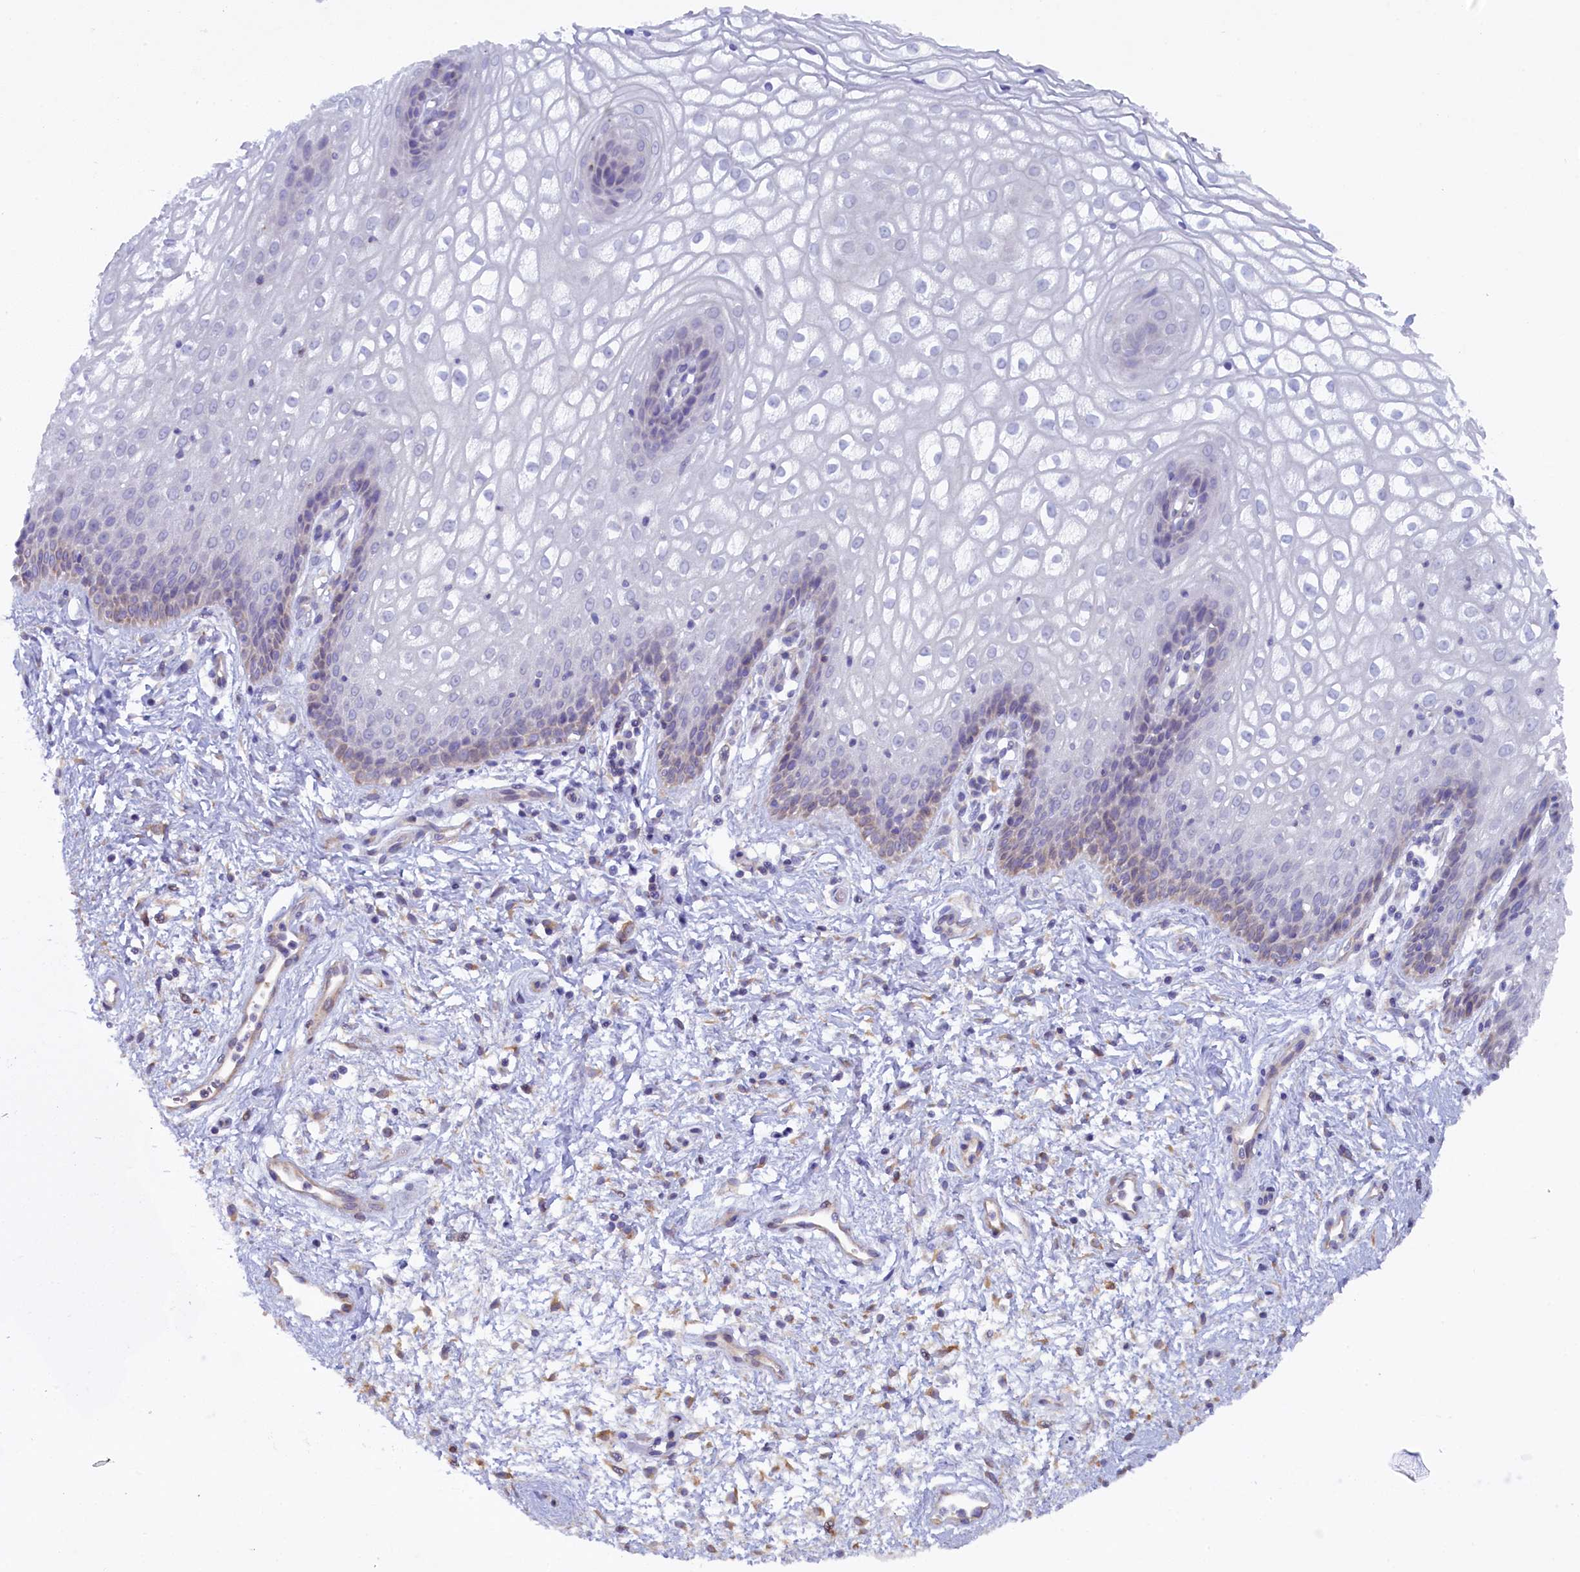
{"staining": {"intensity": "negative", "quantity": "none", "location": "none"}, "tissue": "vagina", "cell_type": "Squamous epithelial cells", "image_type": "normal", "snomed": [{"axis": "morphology", "description": "Normal tissue, NOS"}, {"axis": "topography", "description": "Vagina"}], "caption": "High magnification brightfield microscopy of unremarkable vagina stained with DAB (3,3'-diaminobenzidine) (brown) and counterstained with hematoxylin (blue): squamous epithelial cells show no significant staining.", "gene": "POGLUT3", "patient": {"sex": "female", "age": 34}}